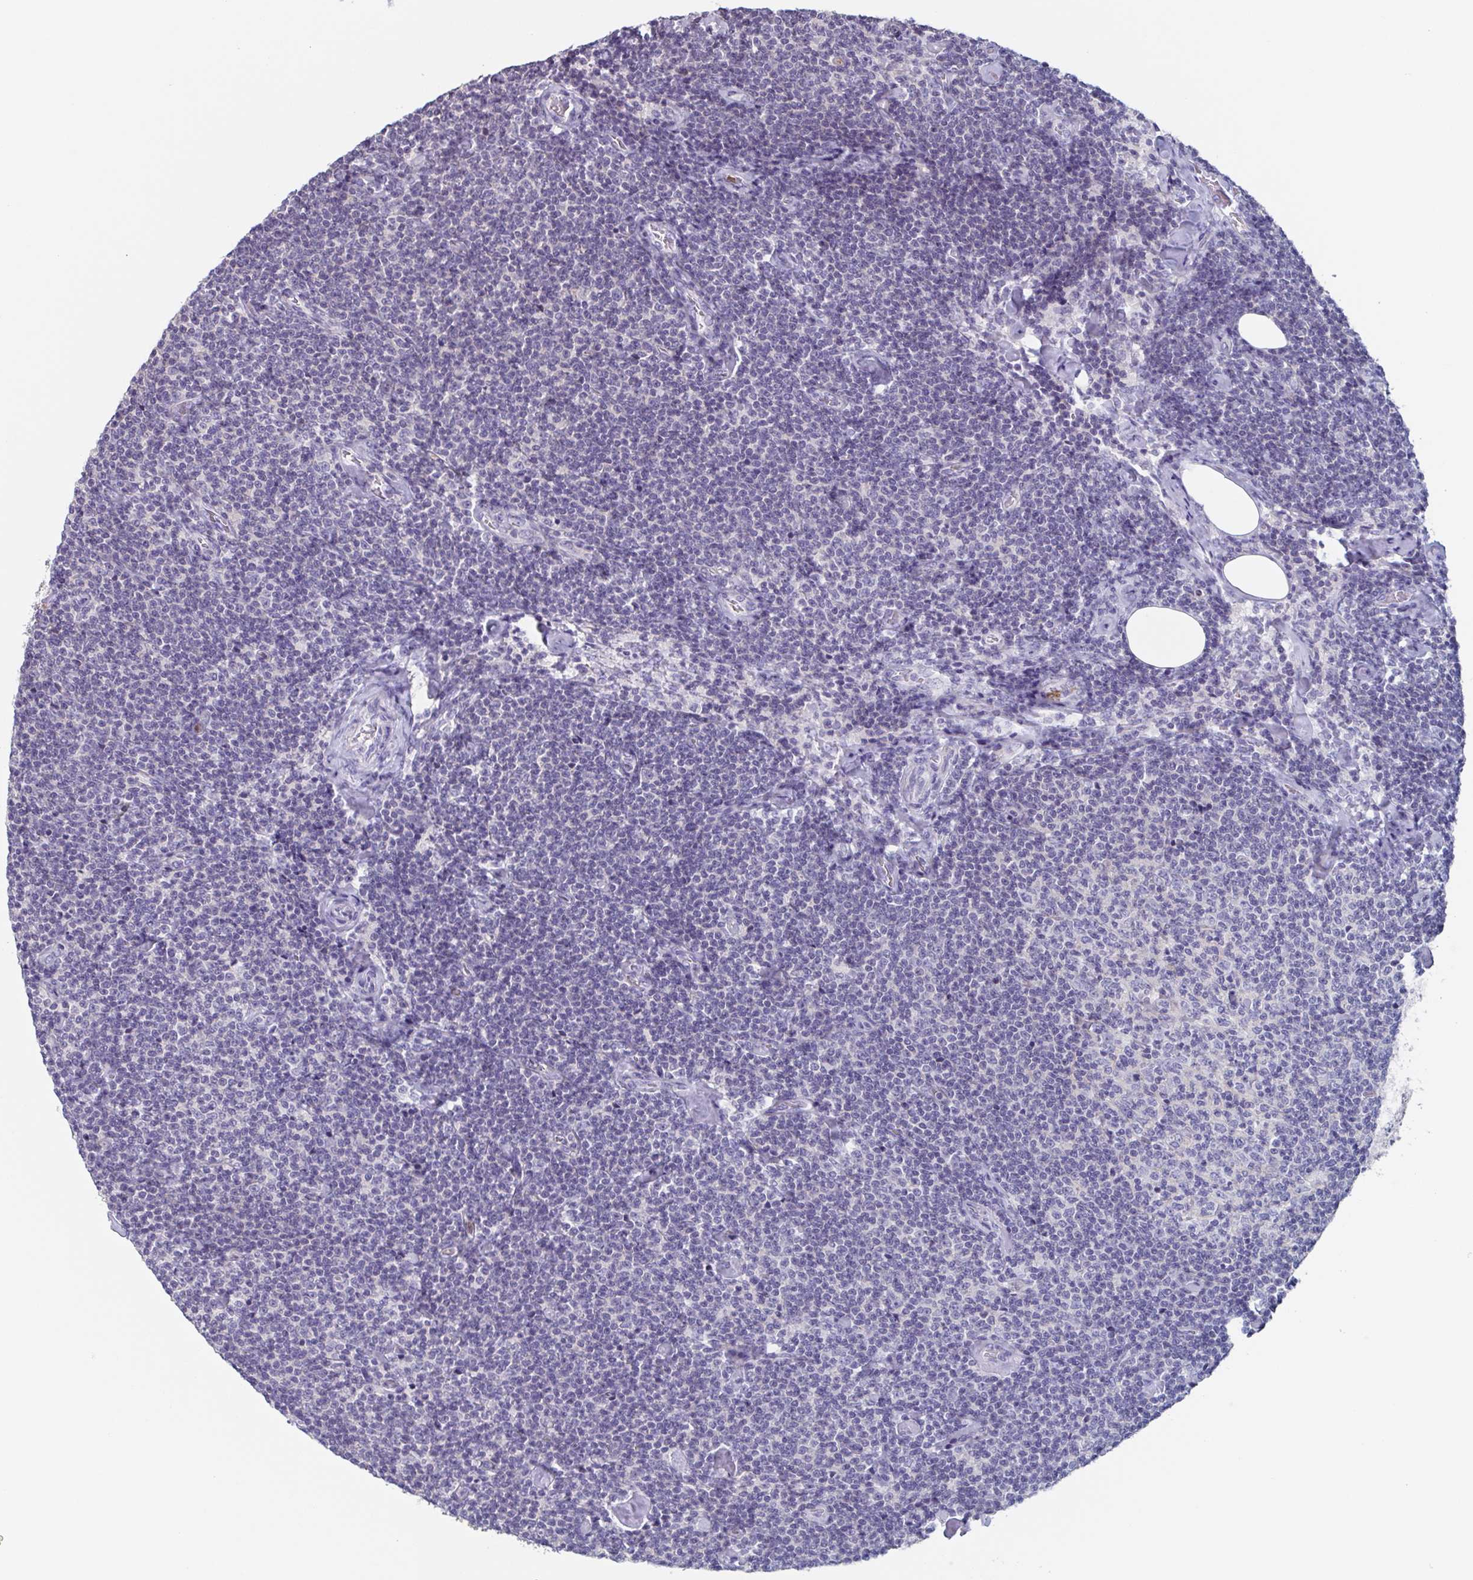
{"staining": {"intensity": "negative", "quantity": "none", "location": "none"}, "tissue": "lymphoma", "cell_type": "Tumor cells", "image_type": "cancer", "snomed": [{"axis": "morphology", "description": "Malignant lymphoma, non-Hodgkin's type, Low grade"}, {"axis": "topography", "description": "Lymph node"}], "caption": "Immunohistochemistry of lymphoma shows no staining in tumor cells.", "gene": "BPI", "patient": {"sex": "male", "age": 81}}